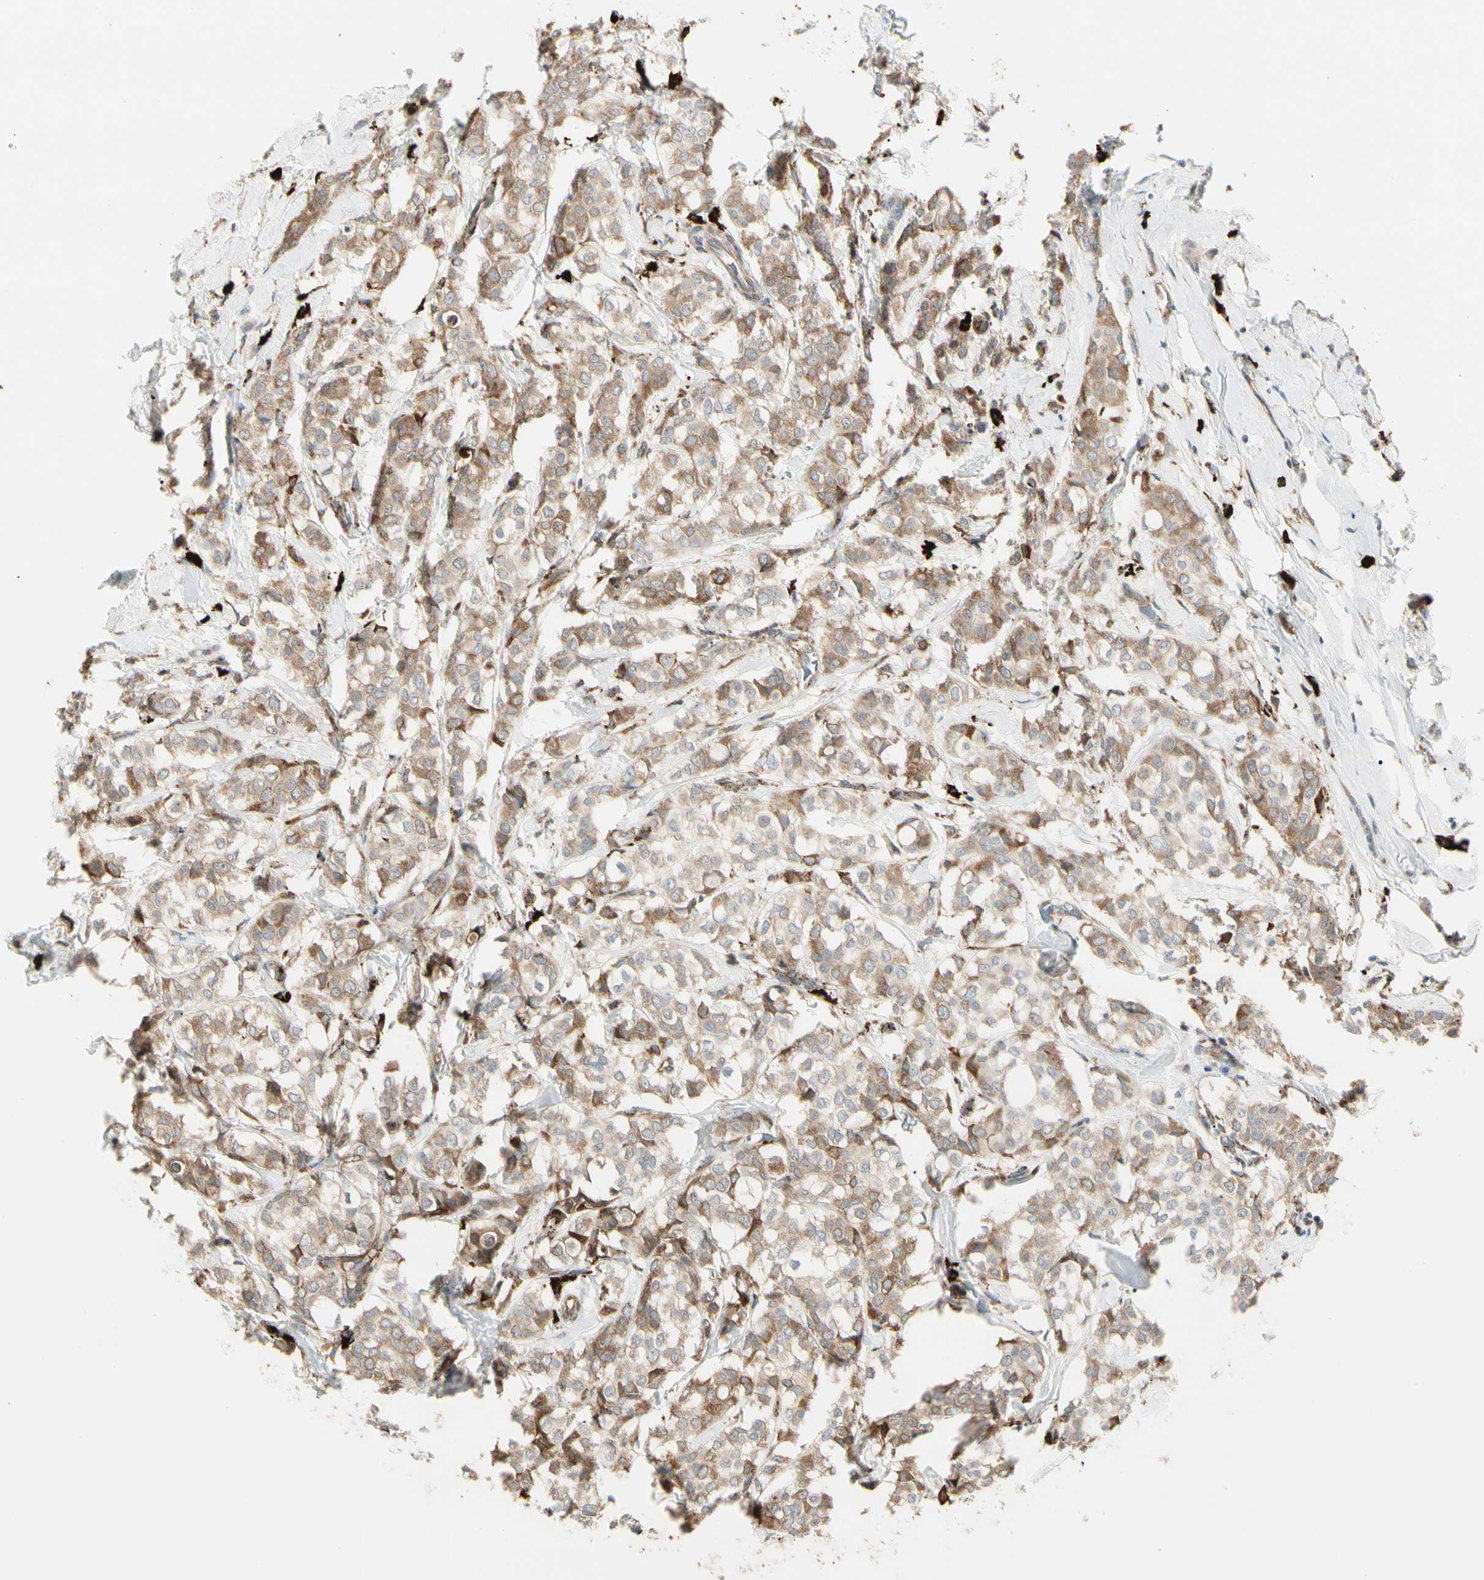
{"staining": {"intensity": "moderate", "quantity": ">75%", "location": "cytoplasmic/membranous"}, "tissue": "breast cancer", "cell_type": "Tumor cells", "image_type": "cancer", "snomed": [{"axis": "morphology", "description": "Lobular carcinoma"}, {"axis": "topography", "description": "Breast"}], "caption": "Immunohistochemistry (IHC) micrograph of neoplastic tissue: lobular carcinoma (breast) stained using immunohistochemistry (IHC) shows medium levels of moderate protein expression localized specifically in the cytoplasmic/membranous of tumor cells, appearing as a cytoplasmic/membranous brown color.", "gene": "HSP90B1", "patient": {"sex": "female", "age": 60}}